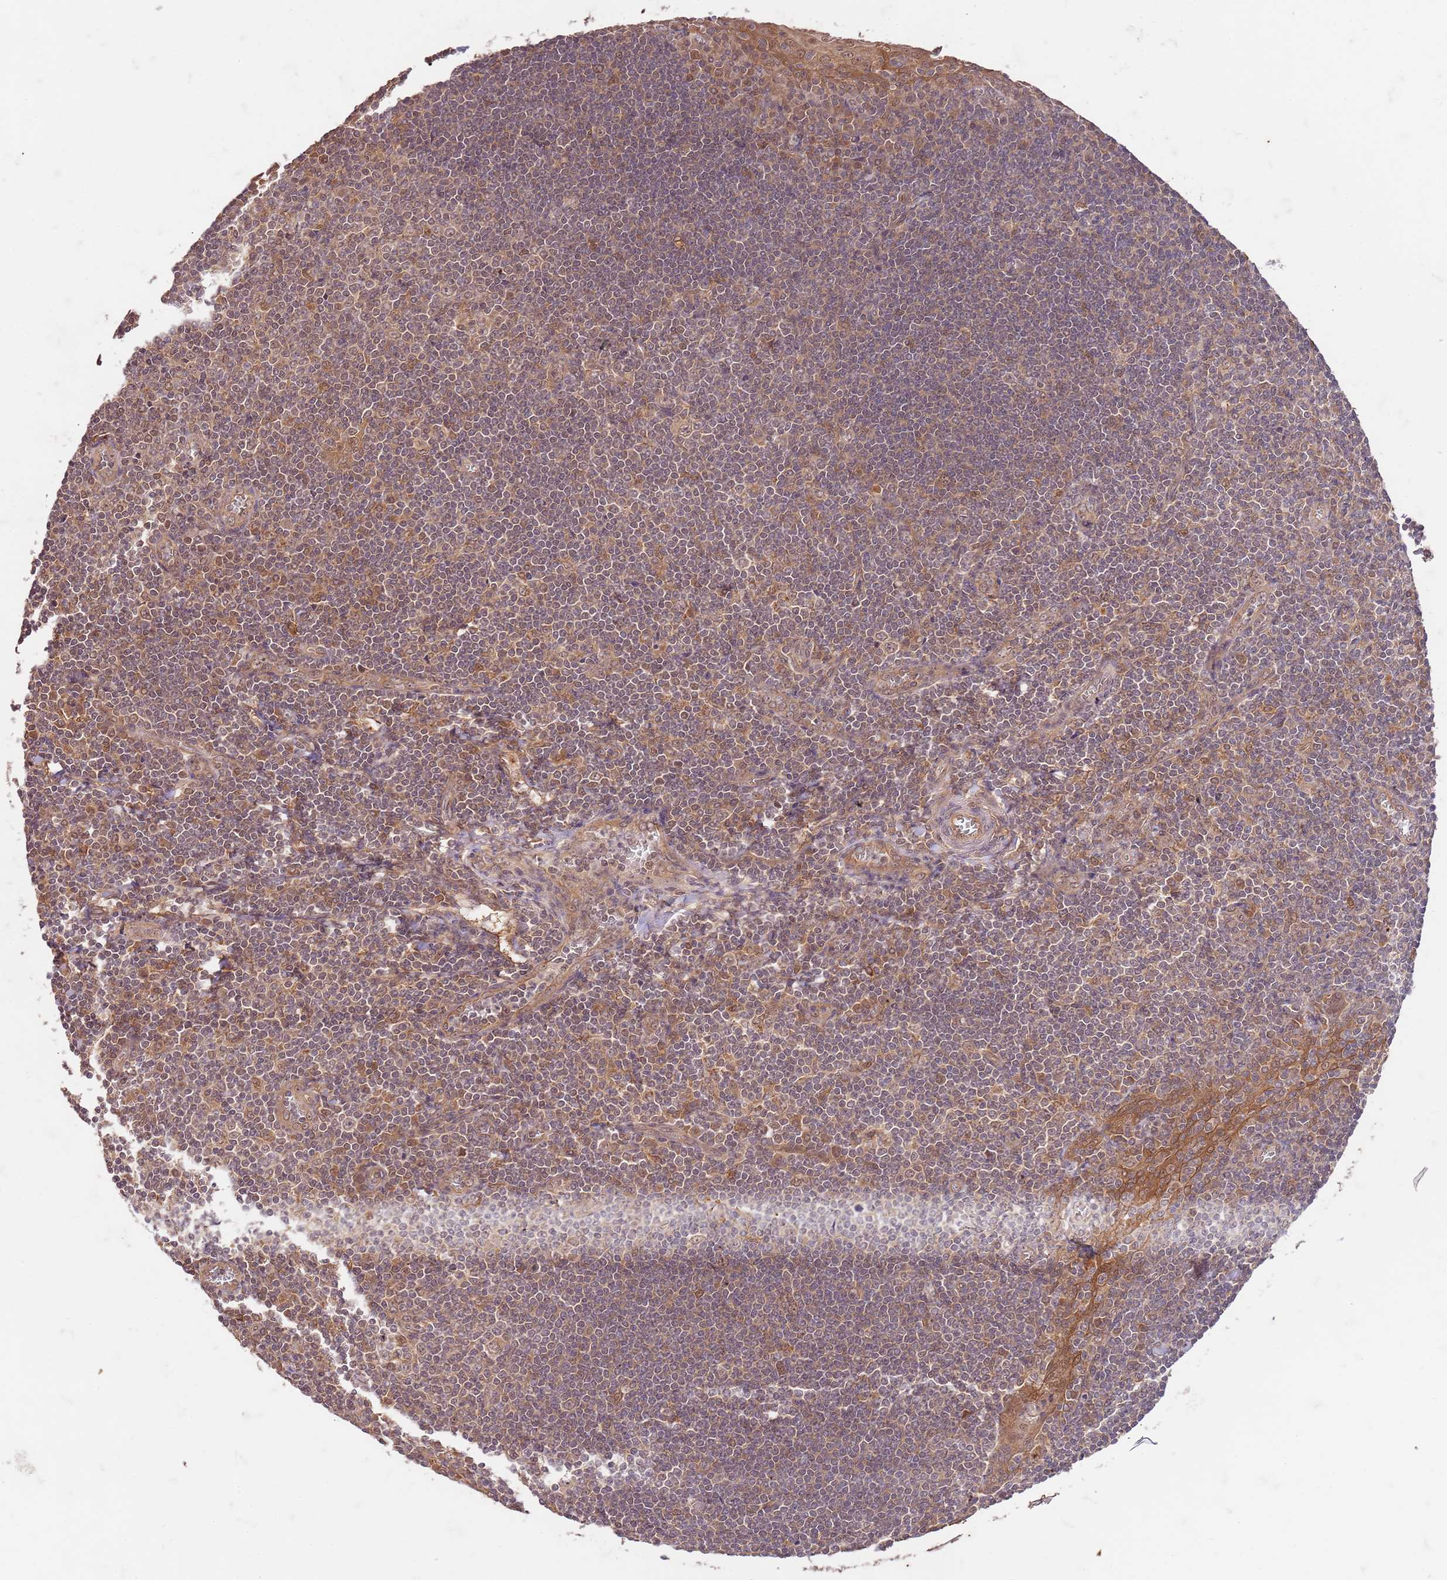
{"staining": {"intensity": "moderate", "quantity": ">75%", "location": "cytoplasmic/membranous,nuclear"}, "tissue": "tonsil", "cell_type": "Germinal center cells", "image_type": "normal", "snomed": [{"axis": "morphology", "description": "Normal tissue, NOS"}, {"axis": "topography", "description": "Tonsil"}], "caption": "Immunohistochemical staining of benign human tonsil shows moderate cytoplasmic/membranous,nuclear protein staining in approximately >75% of germinal center cells. The staining was performed using DAB (3,3'-diaminobenzidine), with brown indicating positive protein expression. Nuclei are stained blue with hematoxylin.", "gene": "UBE3A", "patient": {"sex": "male", "age": 27}}